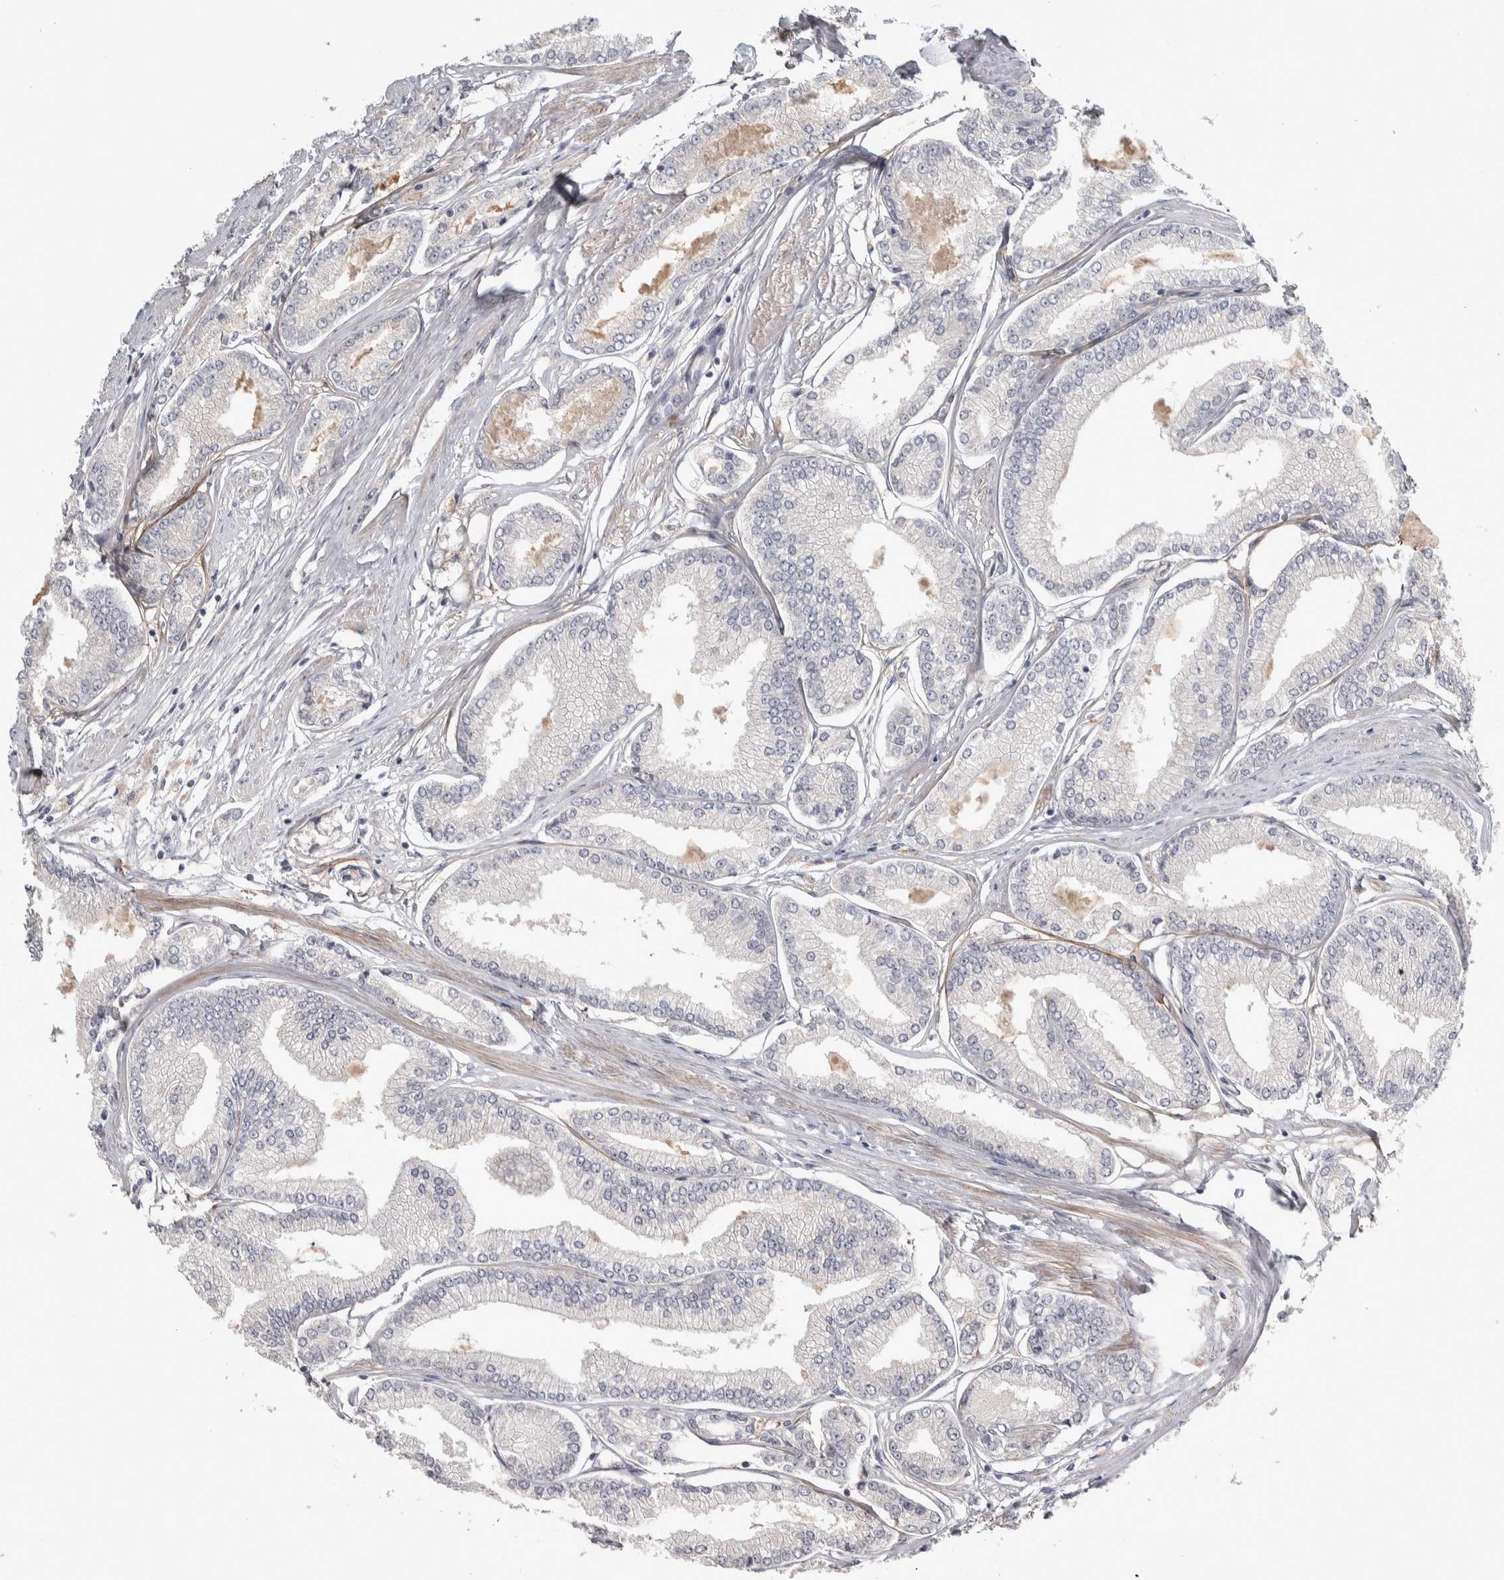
{"staining": {"intensity": "negative", "quantity": "none", "location": "none"}, "tissue": "prostate cancer", "cell_type": "Tumor cells", "image_type": "cancer", "snomed": [{"axis": "morphology", "description": "Adenocarcinoma, Low grade"}, {"axis": "topography", "description": "Prostate"}], "caption": "Immunohistochemical staining of prostate cancer (adenocarcinoma (low-grade)) demonstrates no significant positivity in tumor cells.", "gene": "ASPN", "patient": {"sex": "male", "age": 52}}